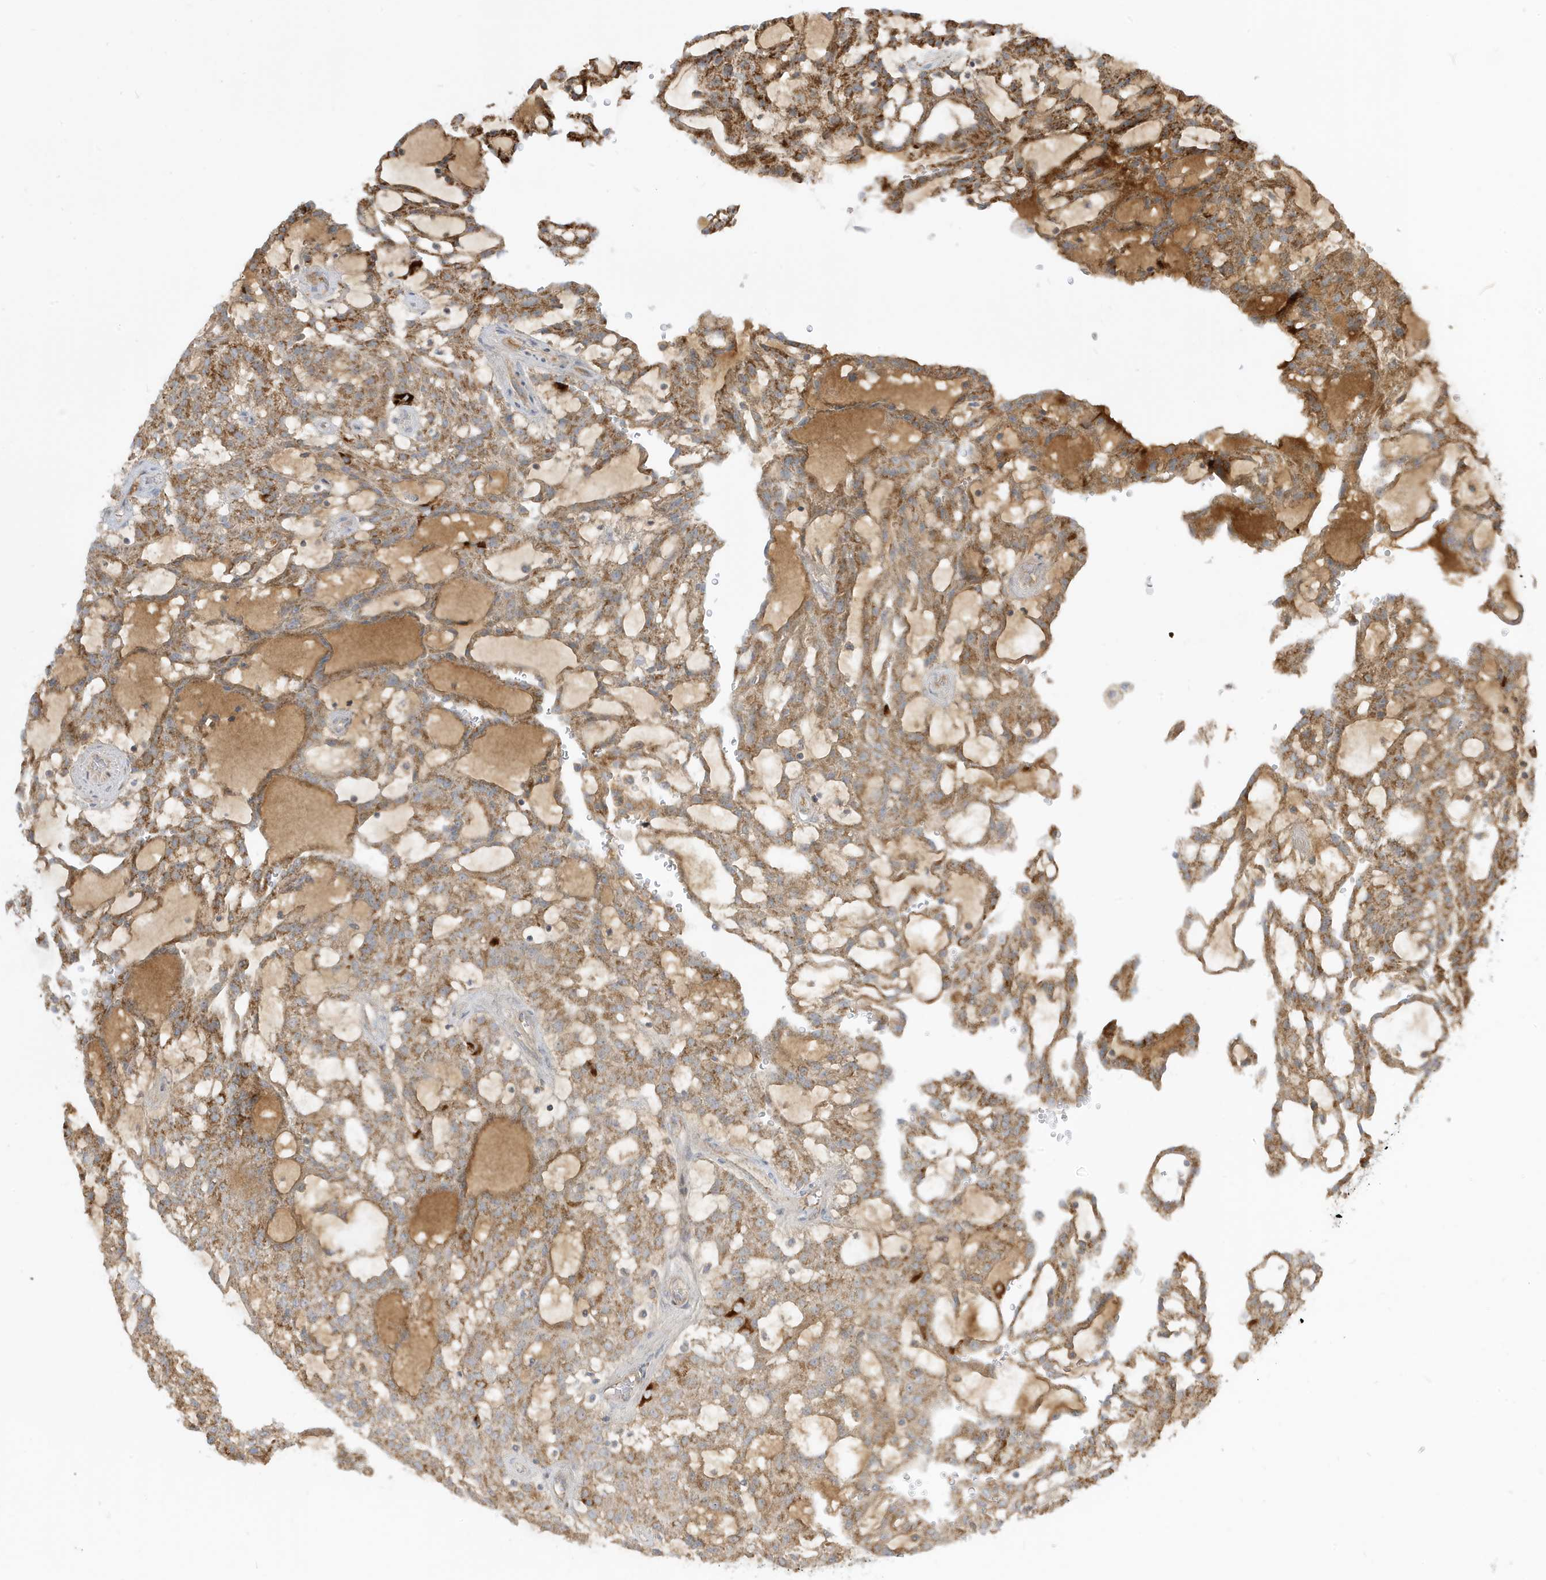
{"staining": {"intensity": "moderate", "quantity": ">75%", "location": "cytoplasmic/membranous"}, "tissue": "renal cancer", "cell_type": "Tumor cells", "image_type": "cancer", "snomed": [{"axis": "morphology", "description": "Adenocarcinoma, NOS"}, {"axis": "topography", "description": "Kidney"}], "caption": "Immunohistochemistry (DAB (3,3'-diaminobenzidine)) staining of human renal adenocarcinoma displays moderate cytoplasmic/membranous protein expression in about >75% of tumor cells.", "gene": "IFT57", "patient": {"sex": "male", "age": 63}}